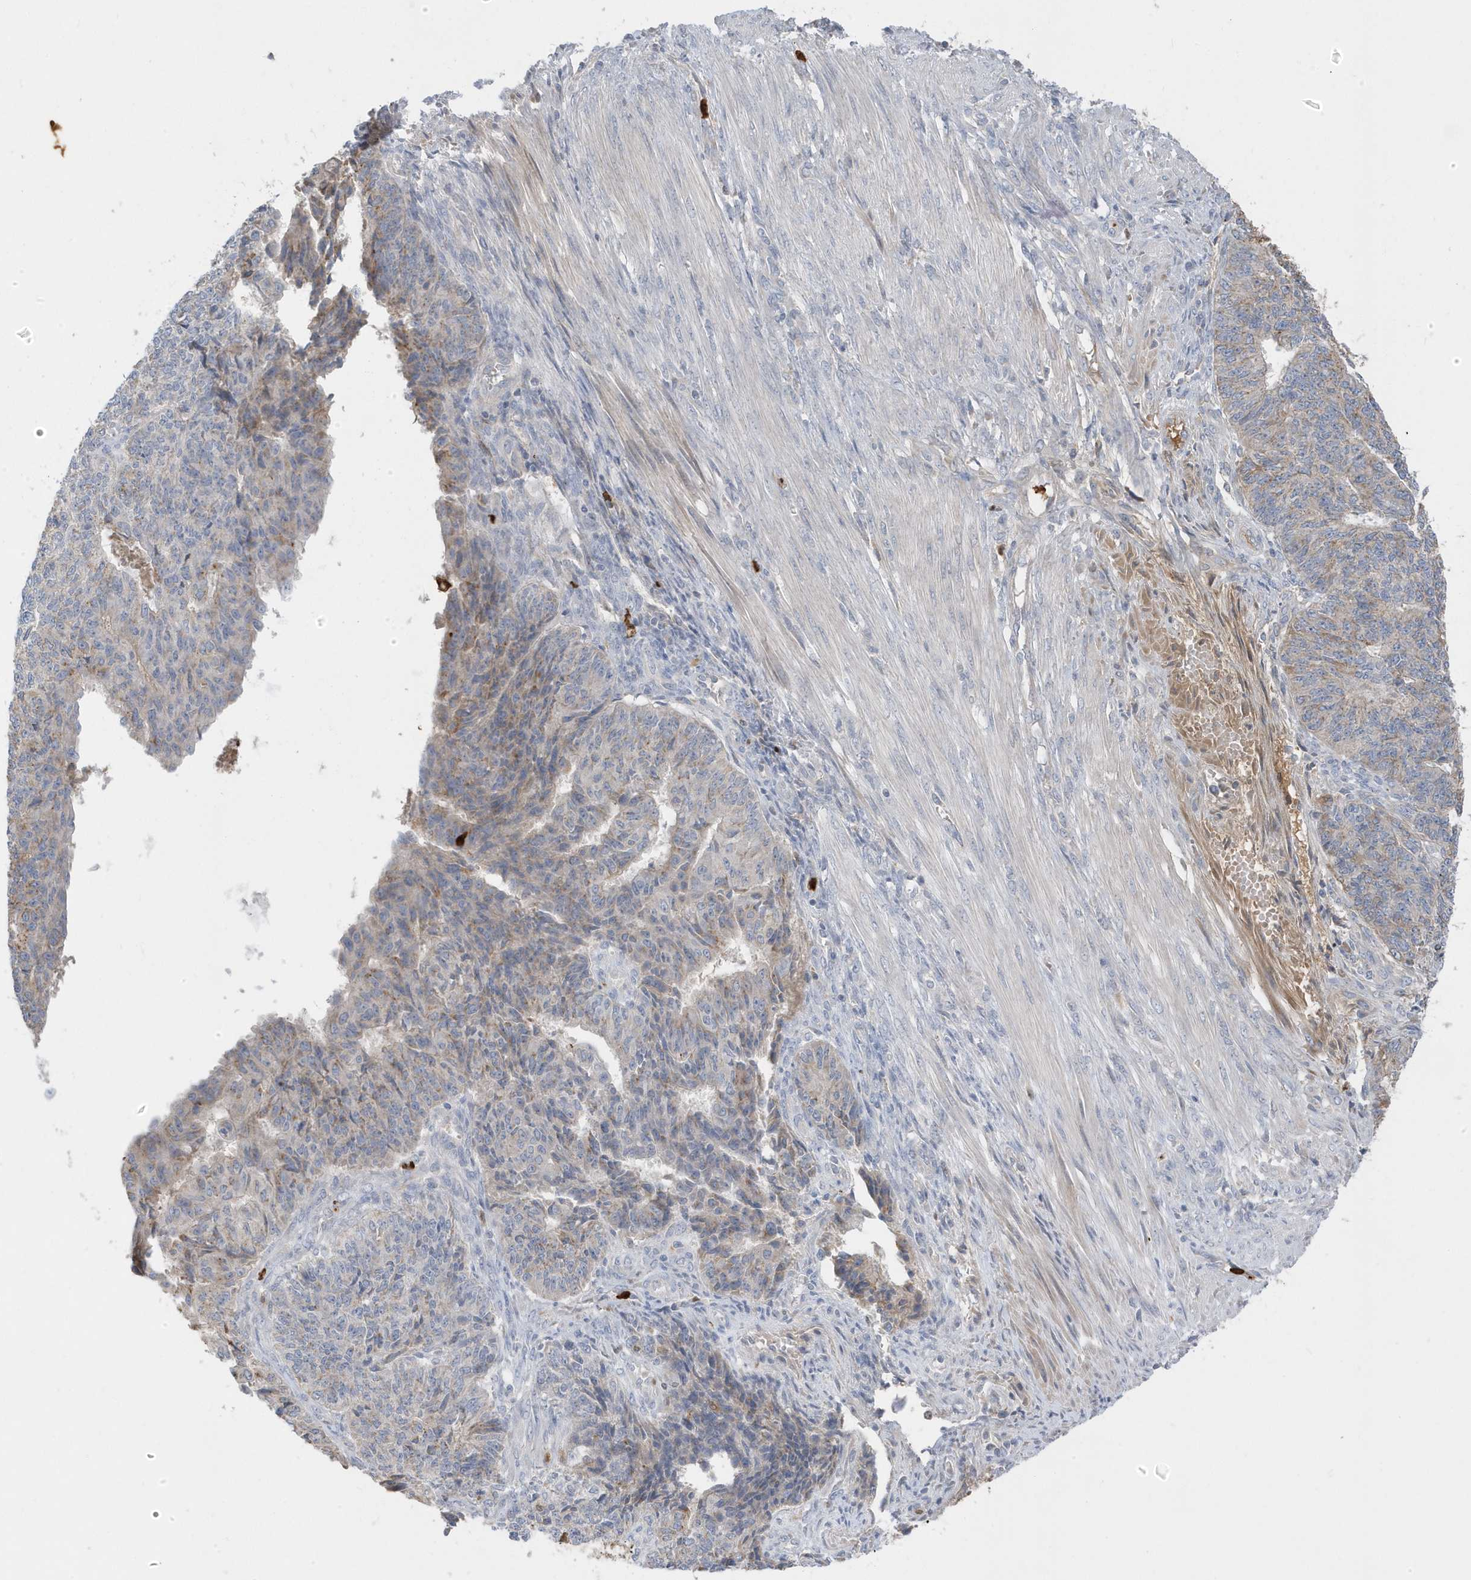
{"staining": {"intensity": "weak", "quantity": "25%-75%", "location": "cytoplasmic/membranous"}, "tissue": "endometrial cancer", "cell_type": "Tumor cells", "image_type": "cancer", "snomed": [{"axis": "morphology", "description": "Adenocarcinoma, NOS"}, {"axis": "topography", "description": "Endometrium"}], "caption": "This is an image of IHC staining of endometrial adenocarcinoma, which shows weak expression in the cytoplasmic/membranous of tumor cells.", "gene": "DPP9", "patient": {"sex": "female", "age": 32}}